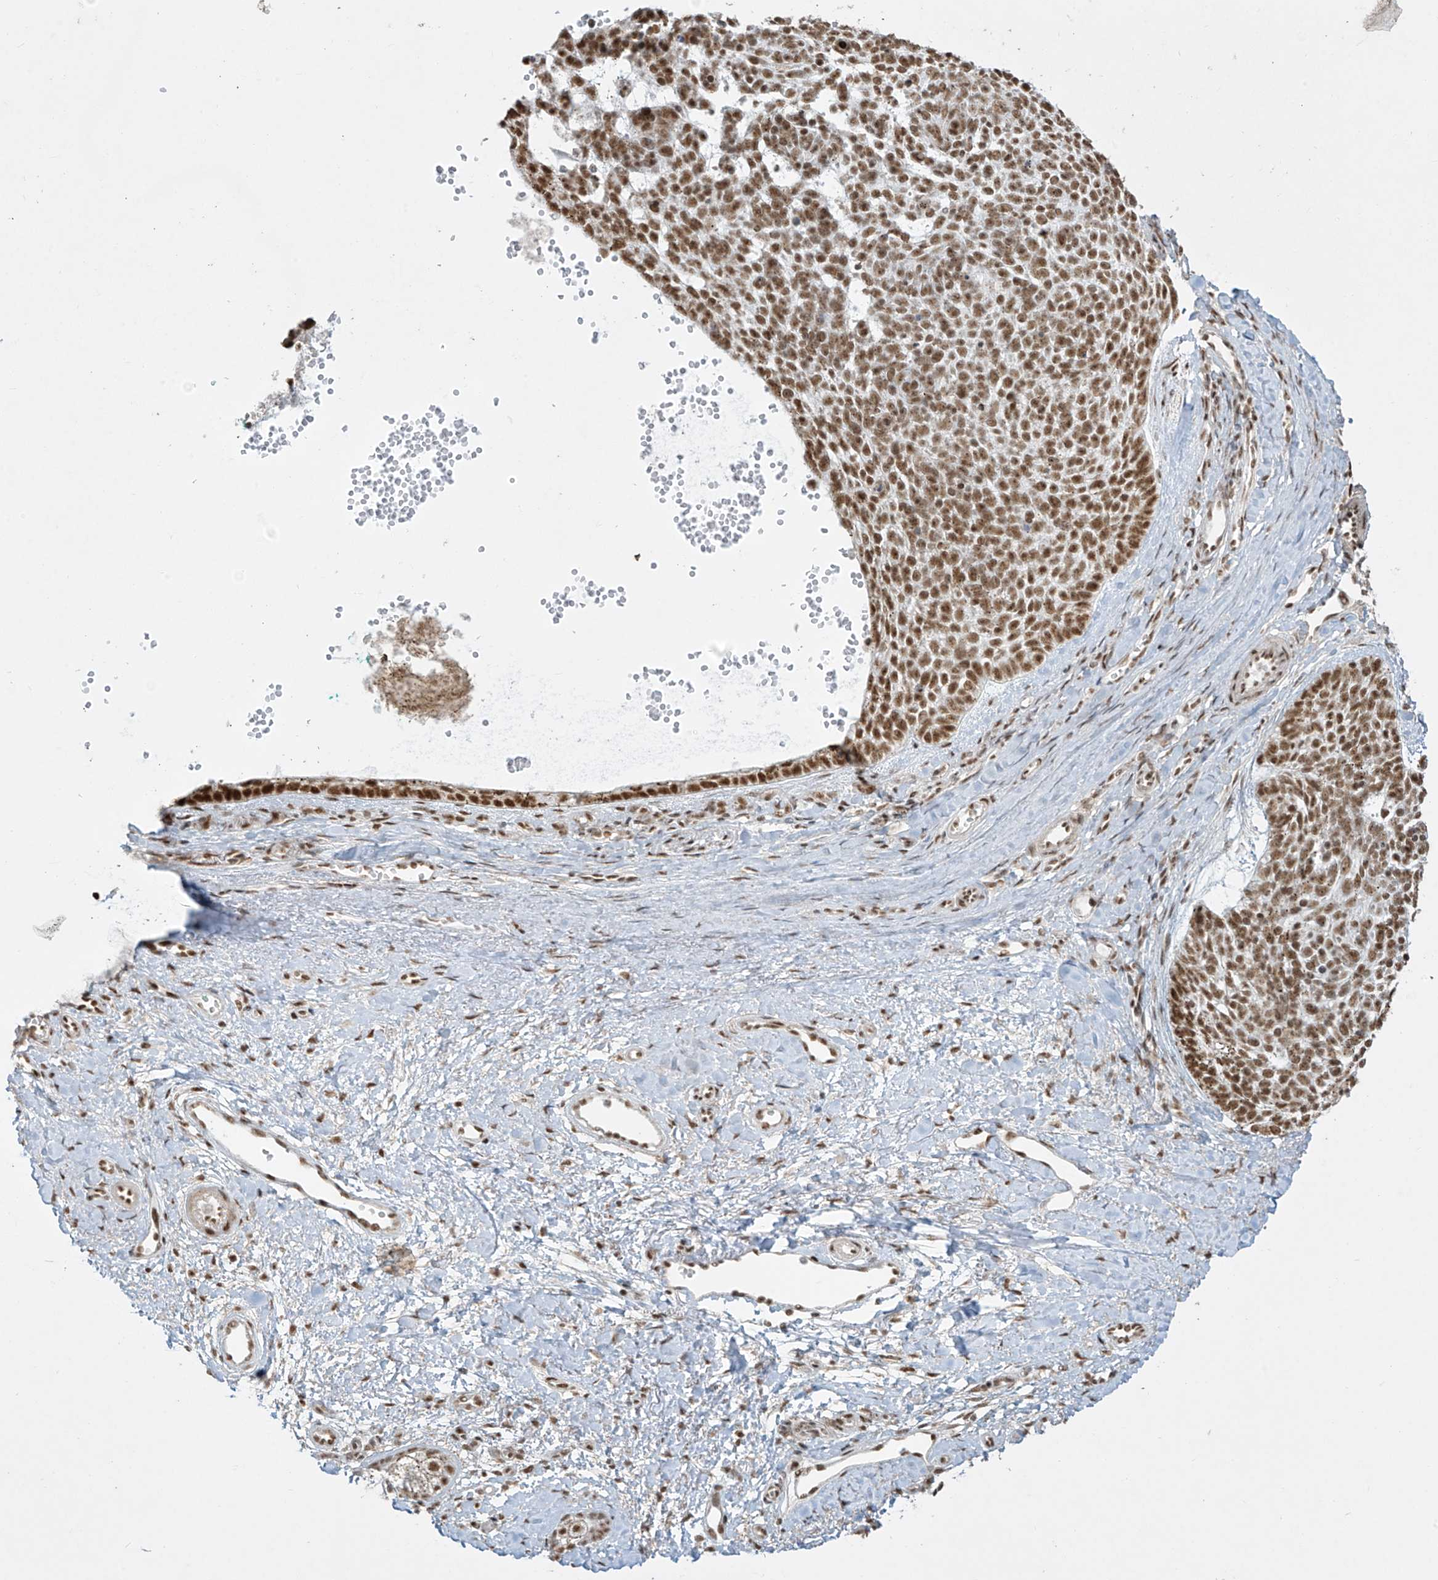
{"staining": {"intensity": "moderate", "quantity": ">75%", "location": "nuclear"}, "tissue": "skin cancer", "cell_type": "Tumor cells", "image_type": "cancer", "snomed": [{"axis": "morphology", "description": "Basal cell carcinoma"}, {"axis": "topography", "description": "Skin"}], "caption": "Immunohistochemical staining of human skin cancer (basal cell carcinoma) exhibits medium levels of moderate nuclear staining in approximately >75% of tumor cells.", "gene": "MS4A6A", "patient": {"sex": "female", "age": 81}}